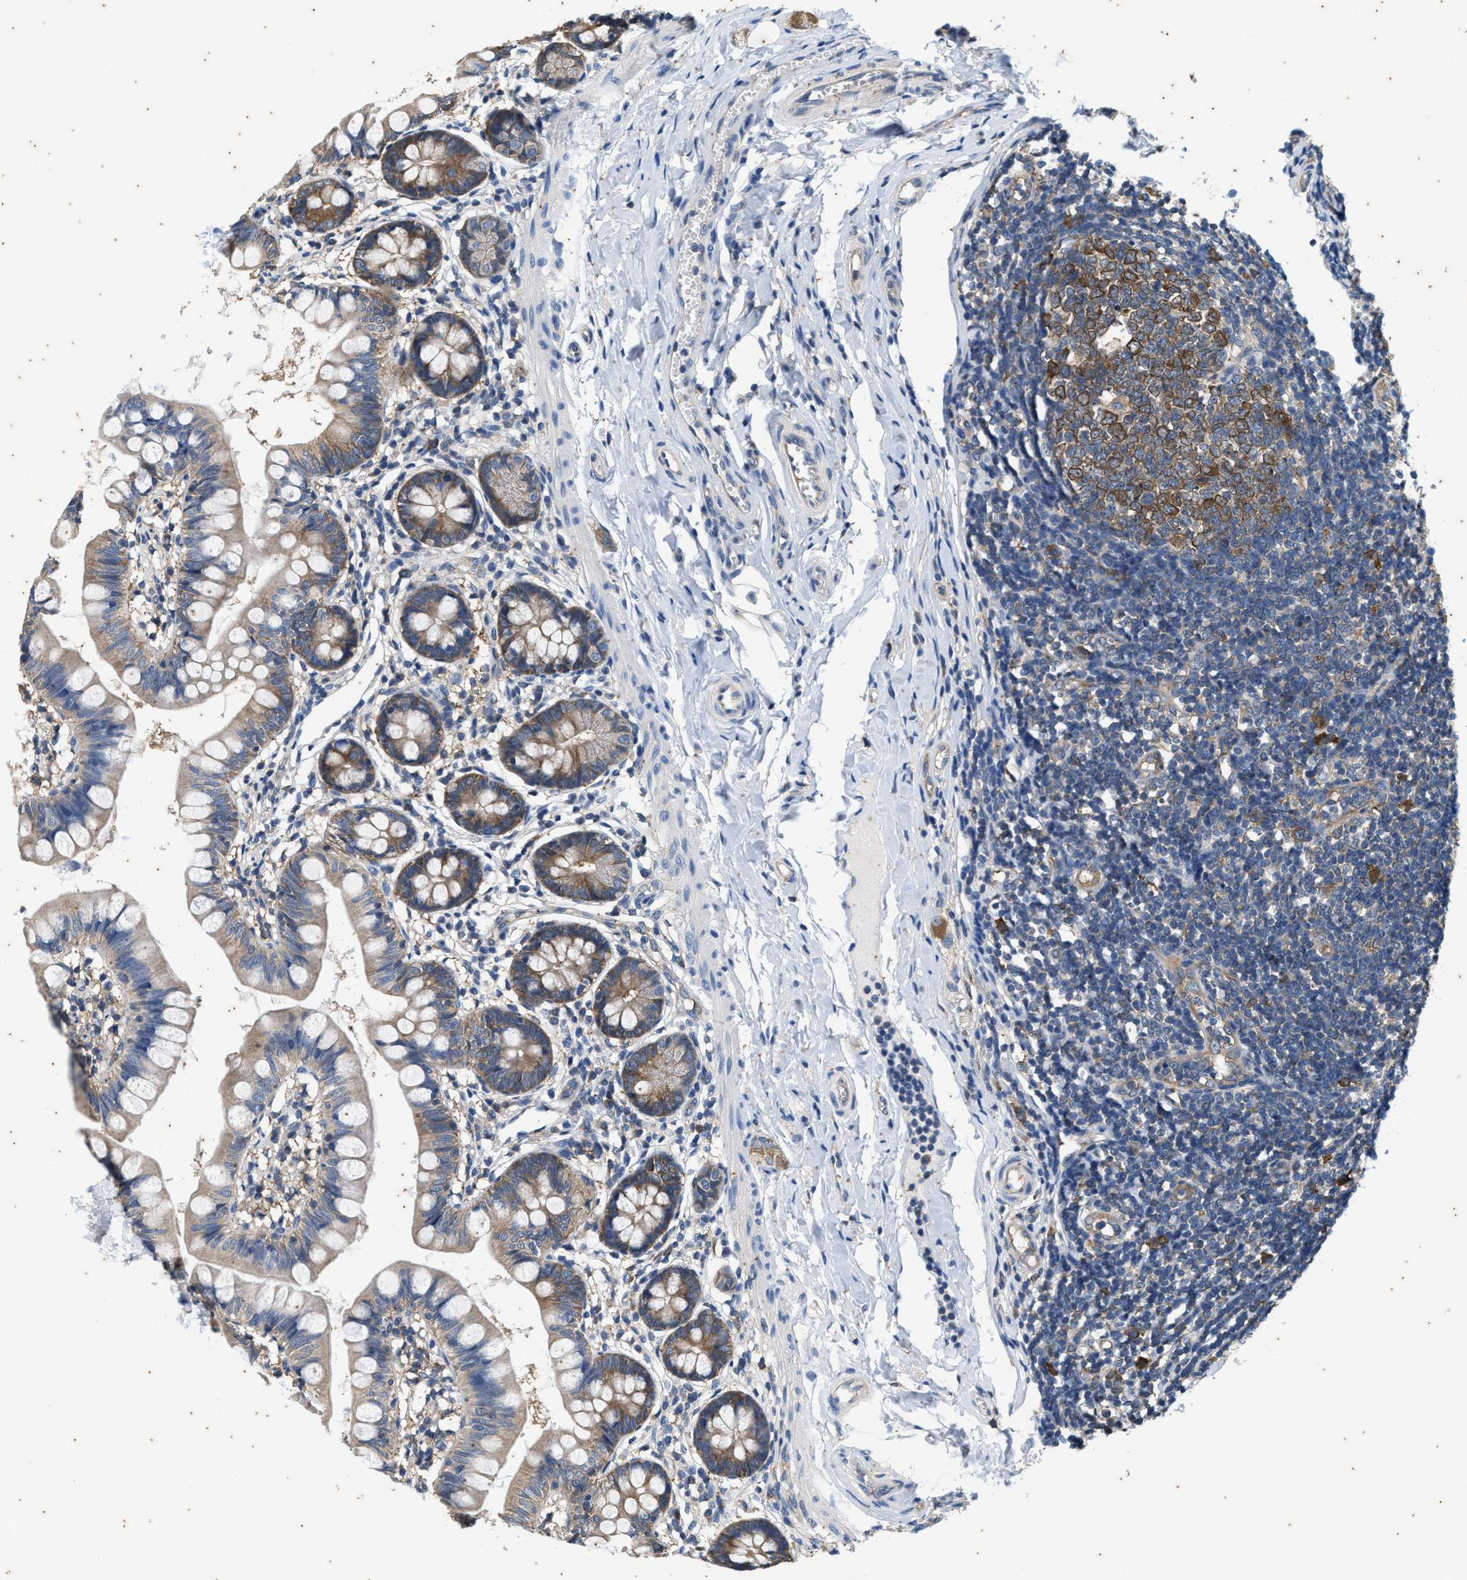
{"staining": {"intensity": "moderate", "quantity": ">75%", "location": "cytoplasmic/membranous"}, "tissue": "small intestine", "cell_type": "Glandular cells", "image_type": "normal", "snomed": [{"axis": "morphology", "description": "Normal tissue, NOS"}, {"axis": "topography", "description": "Small intestine"}], "caption": "Benign small intestine reveals moderate cytoplasmic/membranous positivity in about >75% of glandular cells, visualized by immunohistochemistry.", "gene": "COX19", "patient": {"sex": "male", "age": 7}}